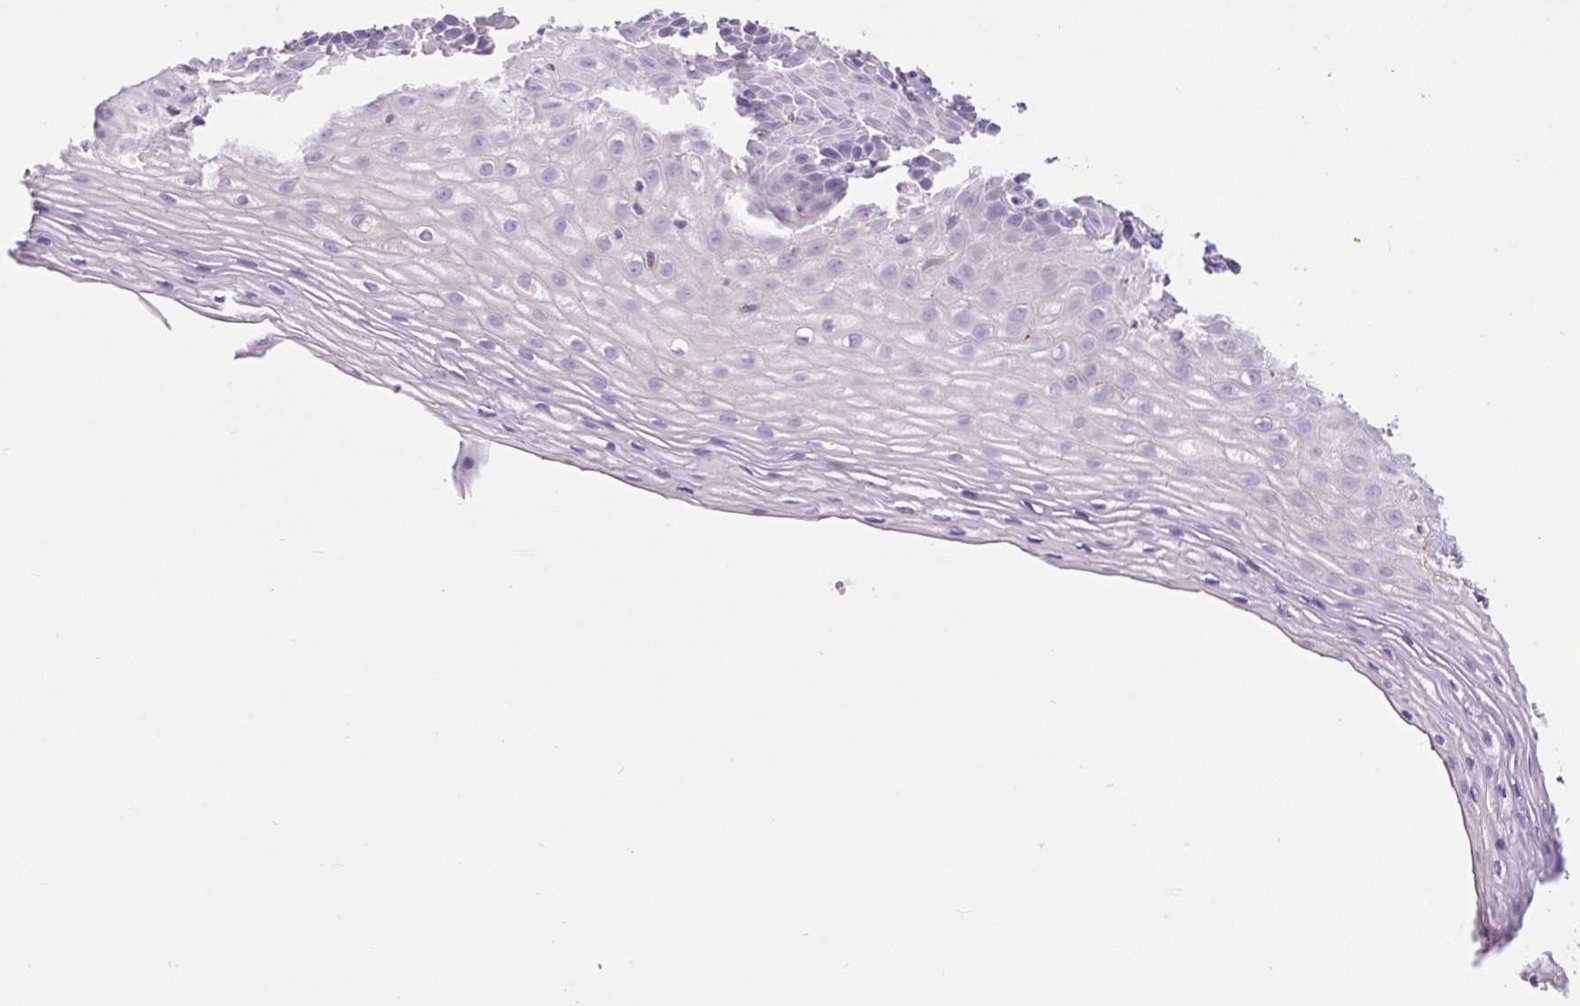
{"staining": {"intensity": "negative", "quantity": "none", "location": "none"}, "tissue": "cervix", "cell_type": "Glandular cells", "image_type": "normal", "snomed": [{"axis": "morphology", "description": "Normal tissue, NOS"}, {"axis": "topography", "description": "Cervix"}], "caption": "A high-resolution histopathology image shows immunohistochemistry (IHC) staining of benign cervix, which shows no significant staining in glandular cells.", "gene": "TDRD15", "patient": {"sex": "female", "age": 36}}